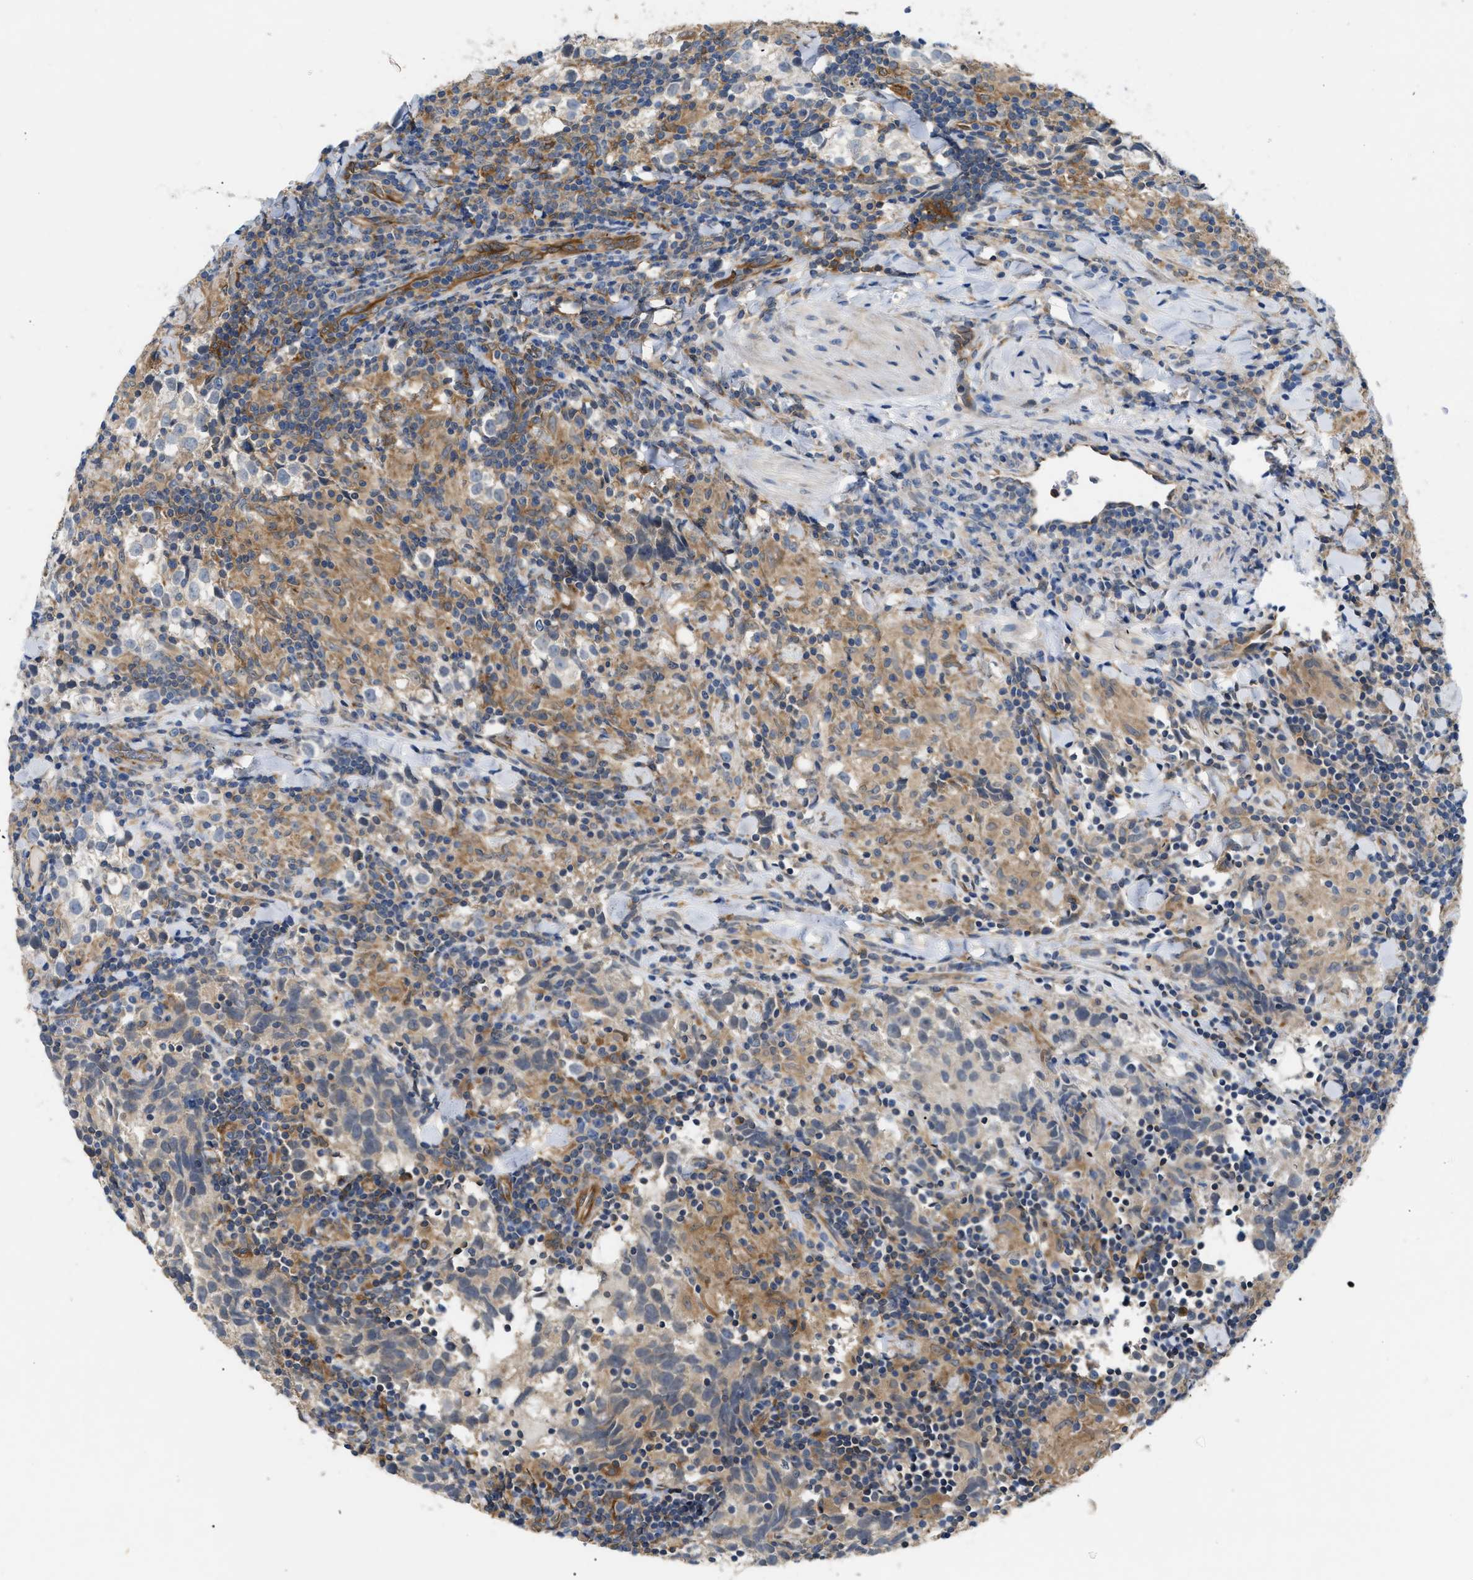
{"staining": {"intensity": "weak", "quantity": "<25%", "location": "cytoplasmic/membranous"}, "tissue": "testis cancer", "cell_type": "Tumor cells", "image_type": "cancer", "snomed": [{"axis": "morphology", "description": "Seminoma, NOS"}, {"axis": "morphology", "description": "Carcinoma, Embryonal, NOS"}, {"axis": "topography", "description": "Testis"}], "caption": "Image shows no significant protein positivity in tumor cells of testis embryonal carcinoma.", "gene": "DHX58", "patient": {"sex": "male", "age": 36}}